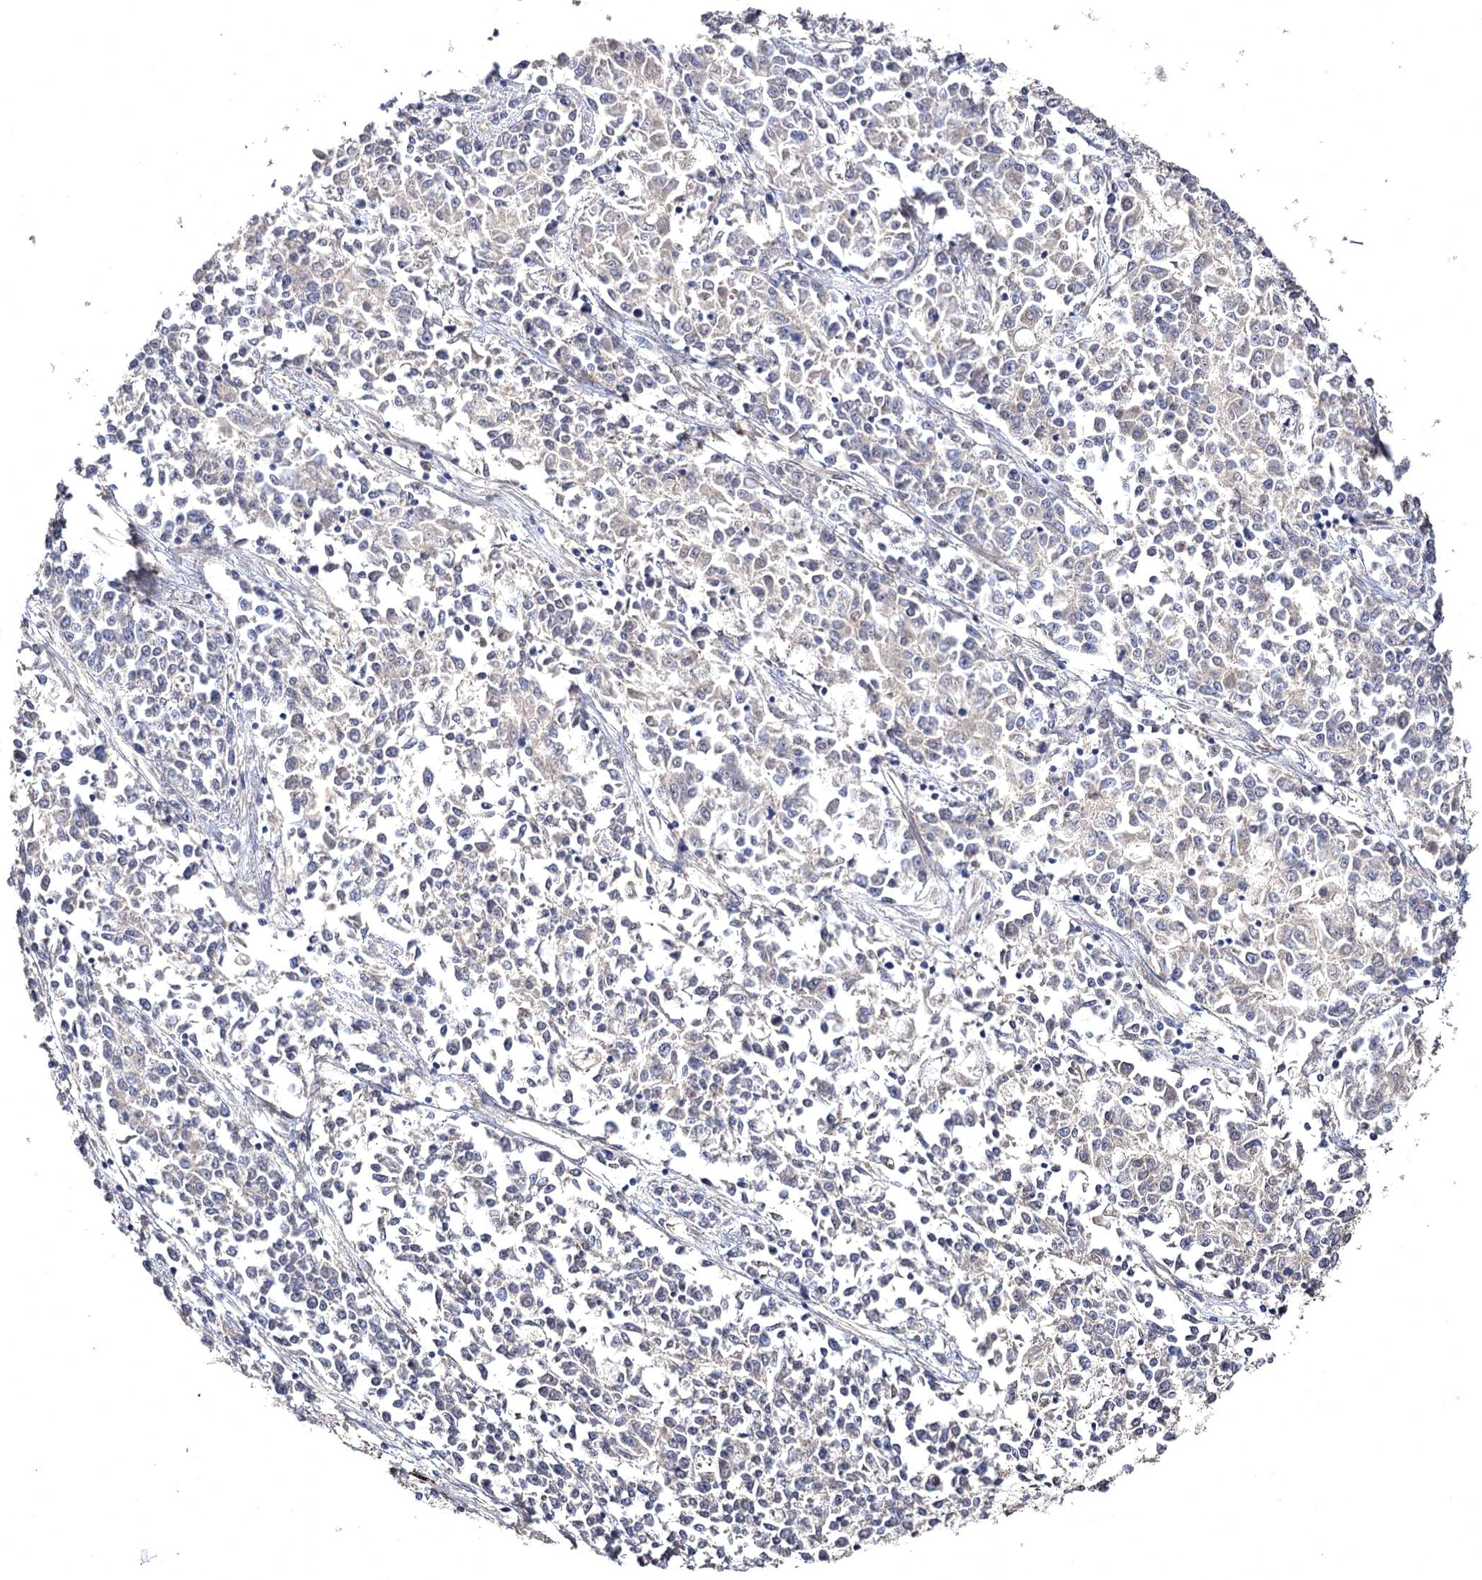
{"staining": {"intensity": "negative", "quantity": "none", "location": "none"}, "tissue": "endometrial cancer", "cell_type": "Tumor cells", "image_type": "cancer", "snomed": [{"axis": "morphology", "description": "Adenocarcinoma, NOS"}, {"axis": "topography", "description": "Endometrium"}], "caption": "An image of human endometrial adenocarcinoma is negative for staining in tumor cells.", "gene": "SEMA4G", "patient": {"sex": "female", "age": 50}}